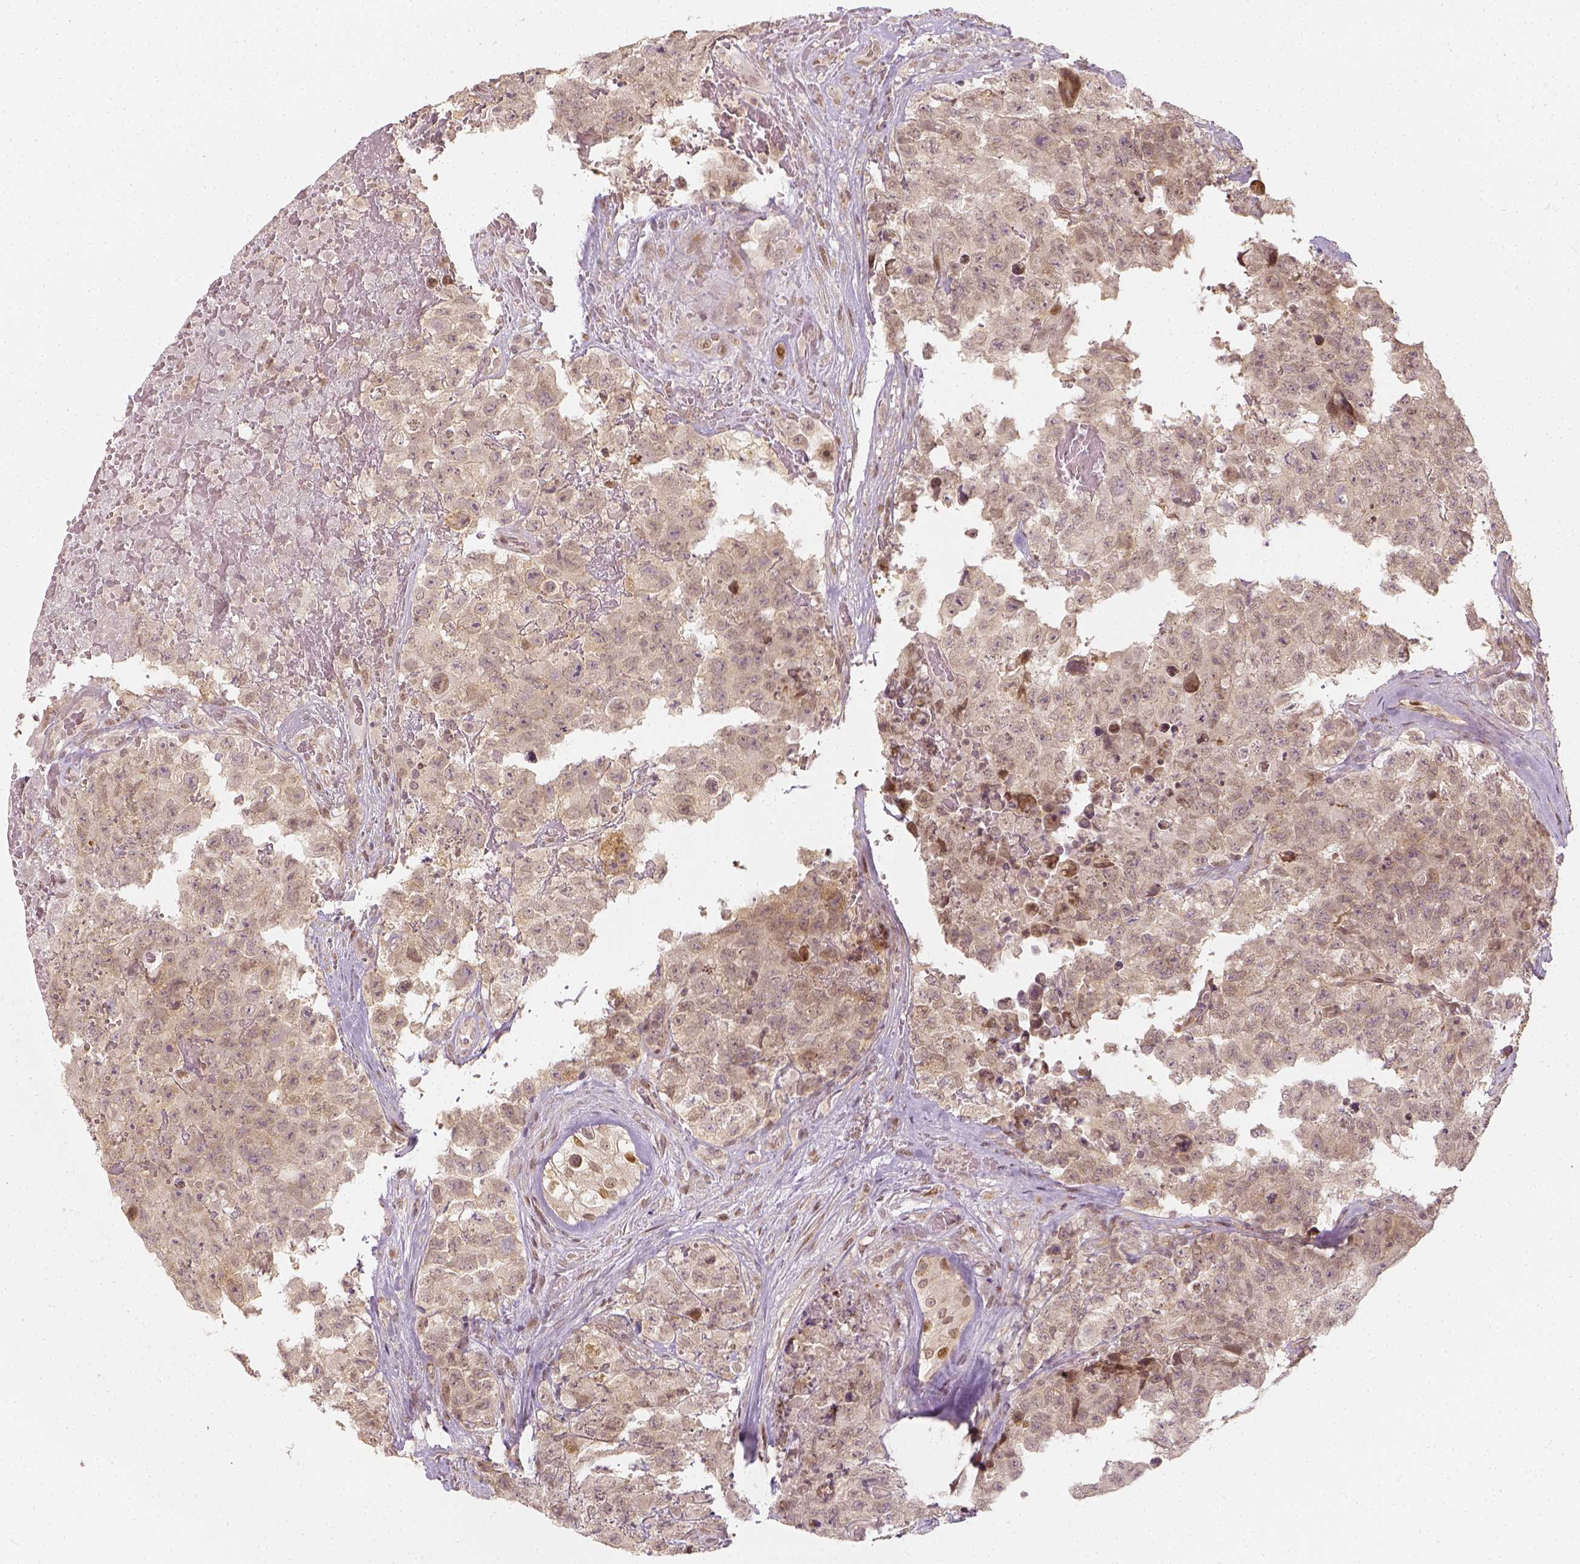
{"staining": {"intensity": "negative", "quantity": "none", "location": "none"}, "tissue": "testis cancer", "cell_type": "Tumor cells", "image_type": "cancer", "snomed": [{"axis": "morphology", "description": "Carcinoma, Embryonal, NOS"}, {"axis": "topography", "description": "Testis"}], "caption": "There is no significant expression in tumor cells of embryonal carcinoma (testis). The staining was performed using DAB to visualize the protein expression in brown, while the nuclei were stained in blue with hematoxylin (Magnification: 20x).", "gene": "ZMAT3", "patient": {"sex": "male", "age": 18}}